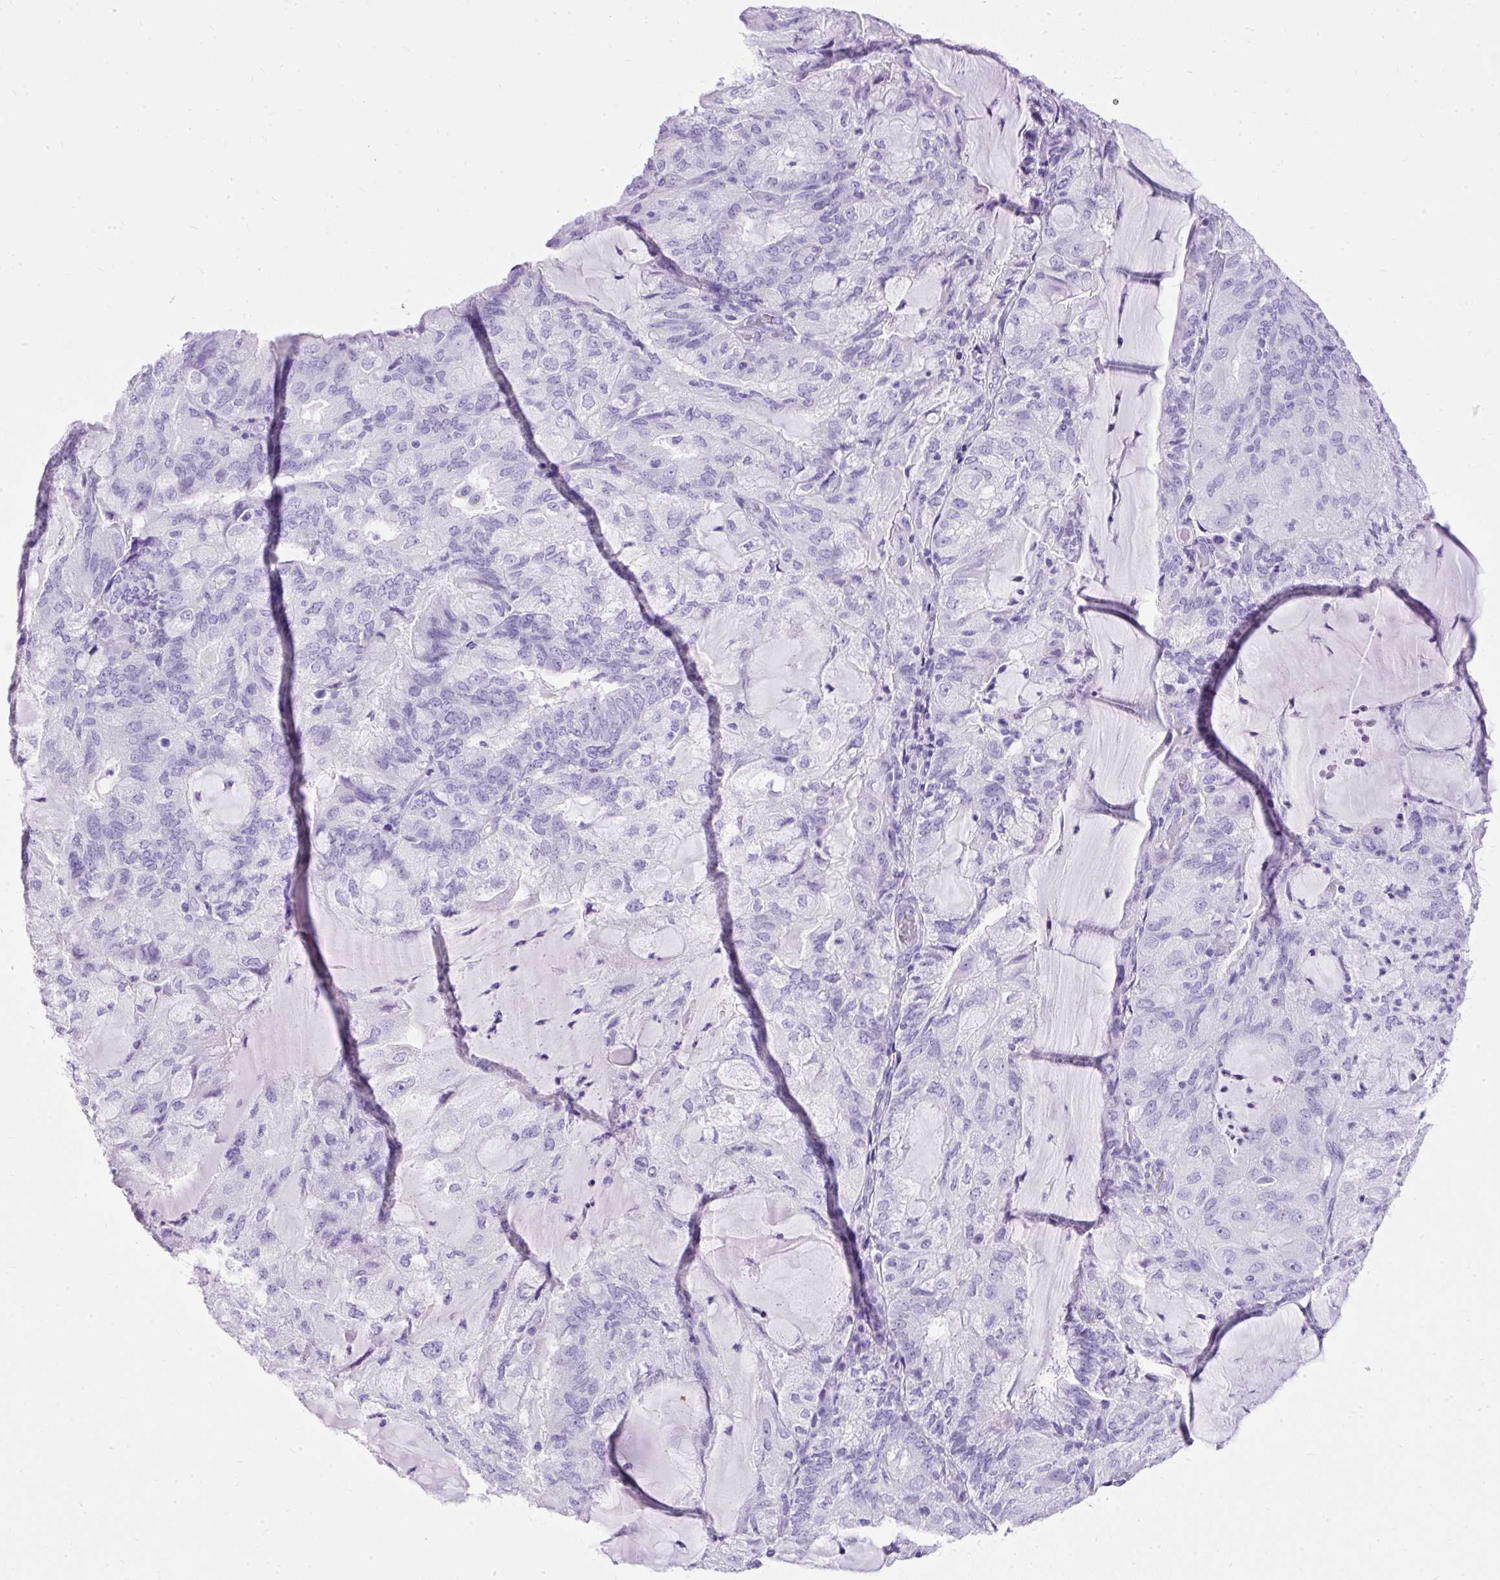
{"staining": {"intensity": "negative", "quantity": "none", "location": "none"}, "tissue": "endometrial cancer", "cell_type": "Tumor cells", "image_type": "cancer", "snomed": [{"axis": "morphology", "description": "Adenocarcinoma, NOS"}, {"axis": "topography", "description": "Endometrium"}], "caption": "A micrograph of human endometrial adenocarcinoma is negative for staining in tumor cells.", "gene": "PVALB", "patient": {"sex": "female", "age": 81}}